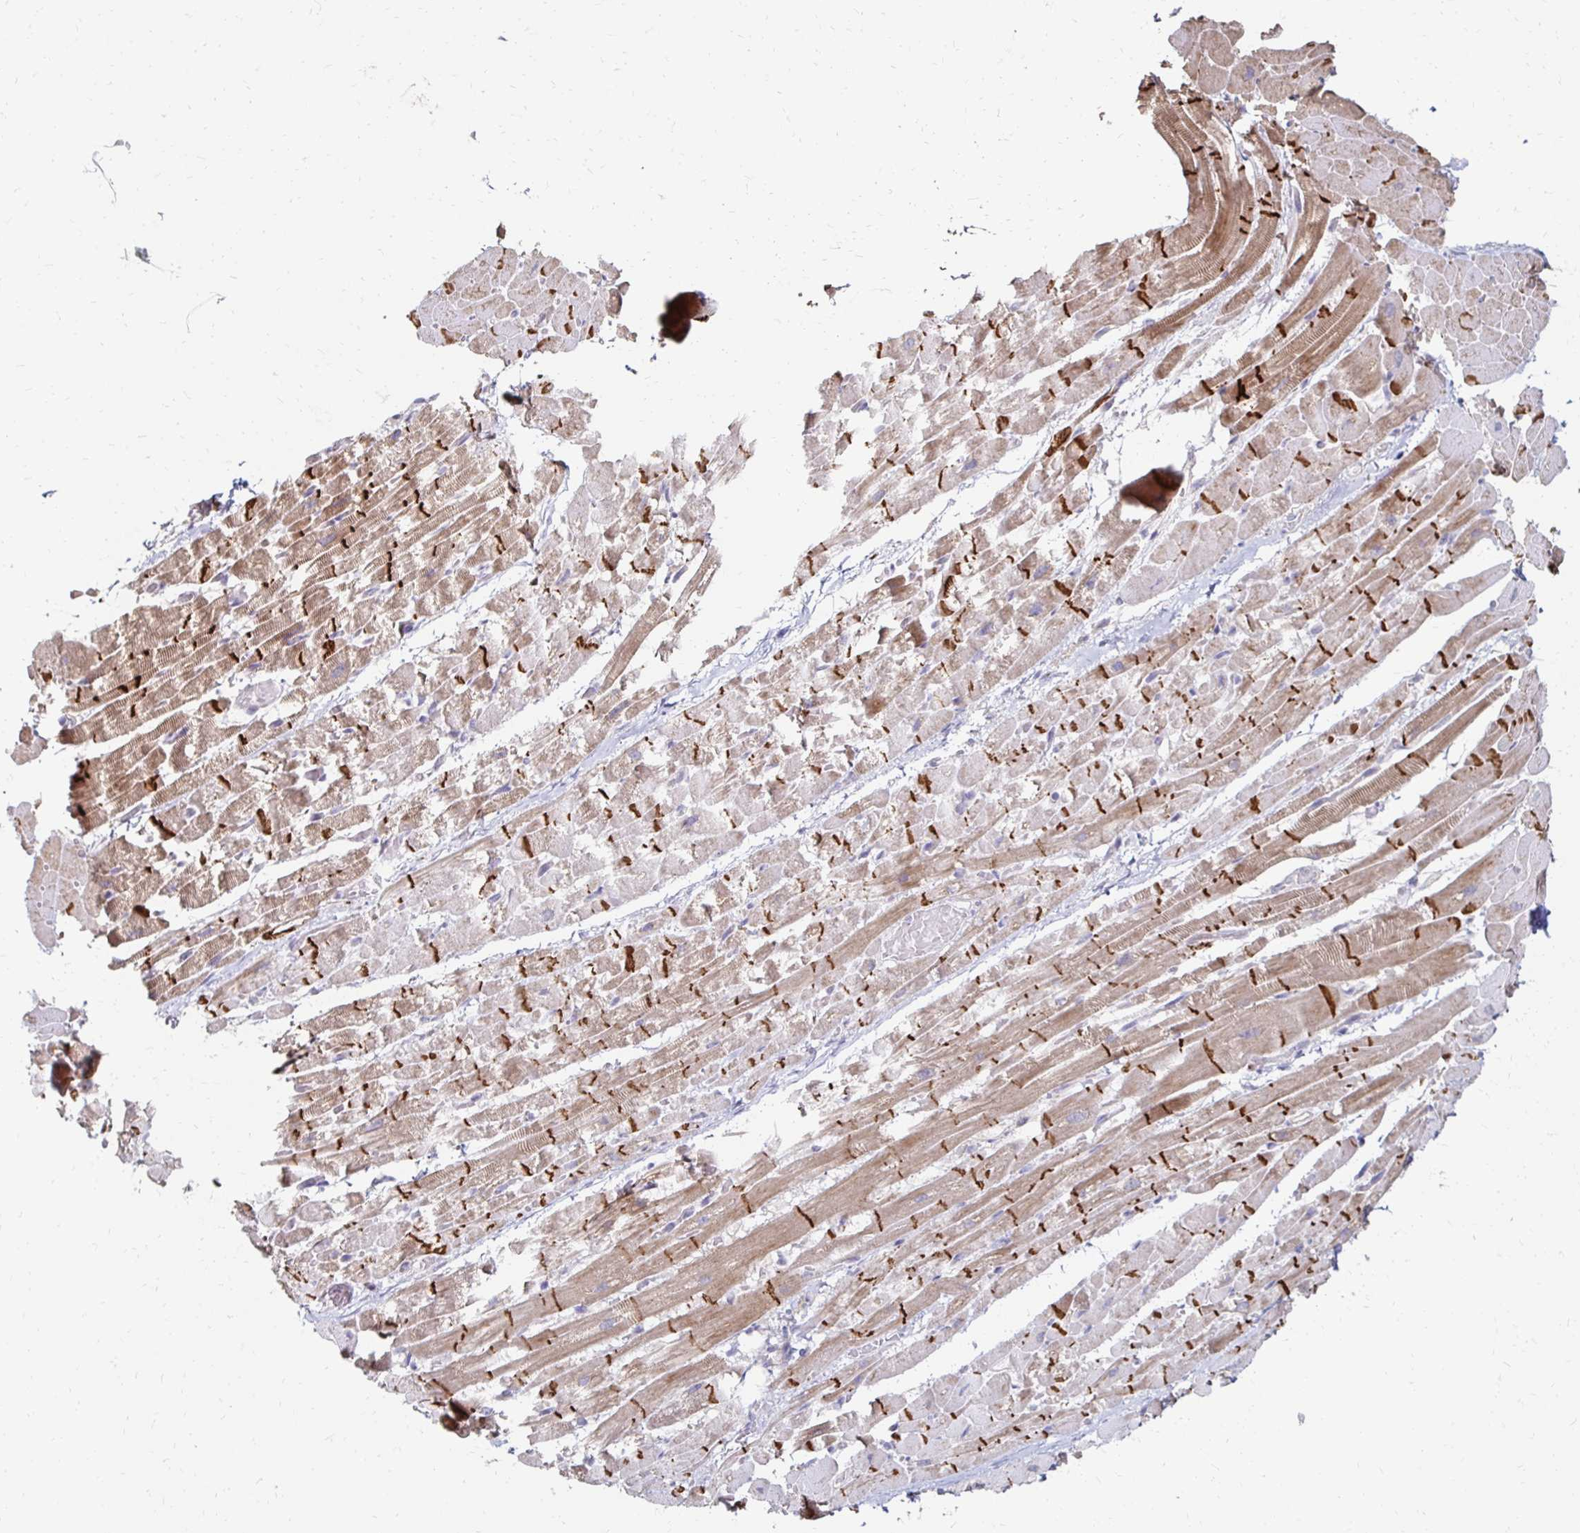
{"staining": {"intensity": "strong", "quantity": "25%-75%", "location": "cytoplasmic/membranous"}, "tissue": "heart muscle", "cell_type": "Cardiomyocytes", "image_type": "normal", "snomed": [{"axis": "morphology", "description": "Normal tissue, NOS"}, {"axis": "topography", "description": "Heart"}], "caption": "High-magnification brightfield microscopy of benign heart muscle stained with DAB (3,3'-diaminobenzidine) (brown) and counterstained with hematoxylin (blue). cardiomyocytes exhibit strong cytoplasmic/membranous positivity is seen in approximately25%-75% of cells.", "gene": "ZNF727", "patient": {"sex": "male", "age": 37}}